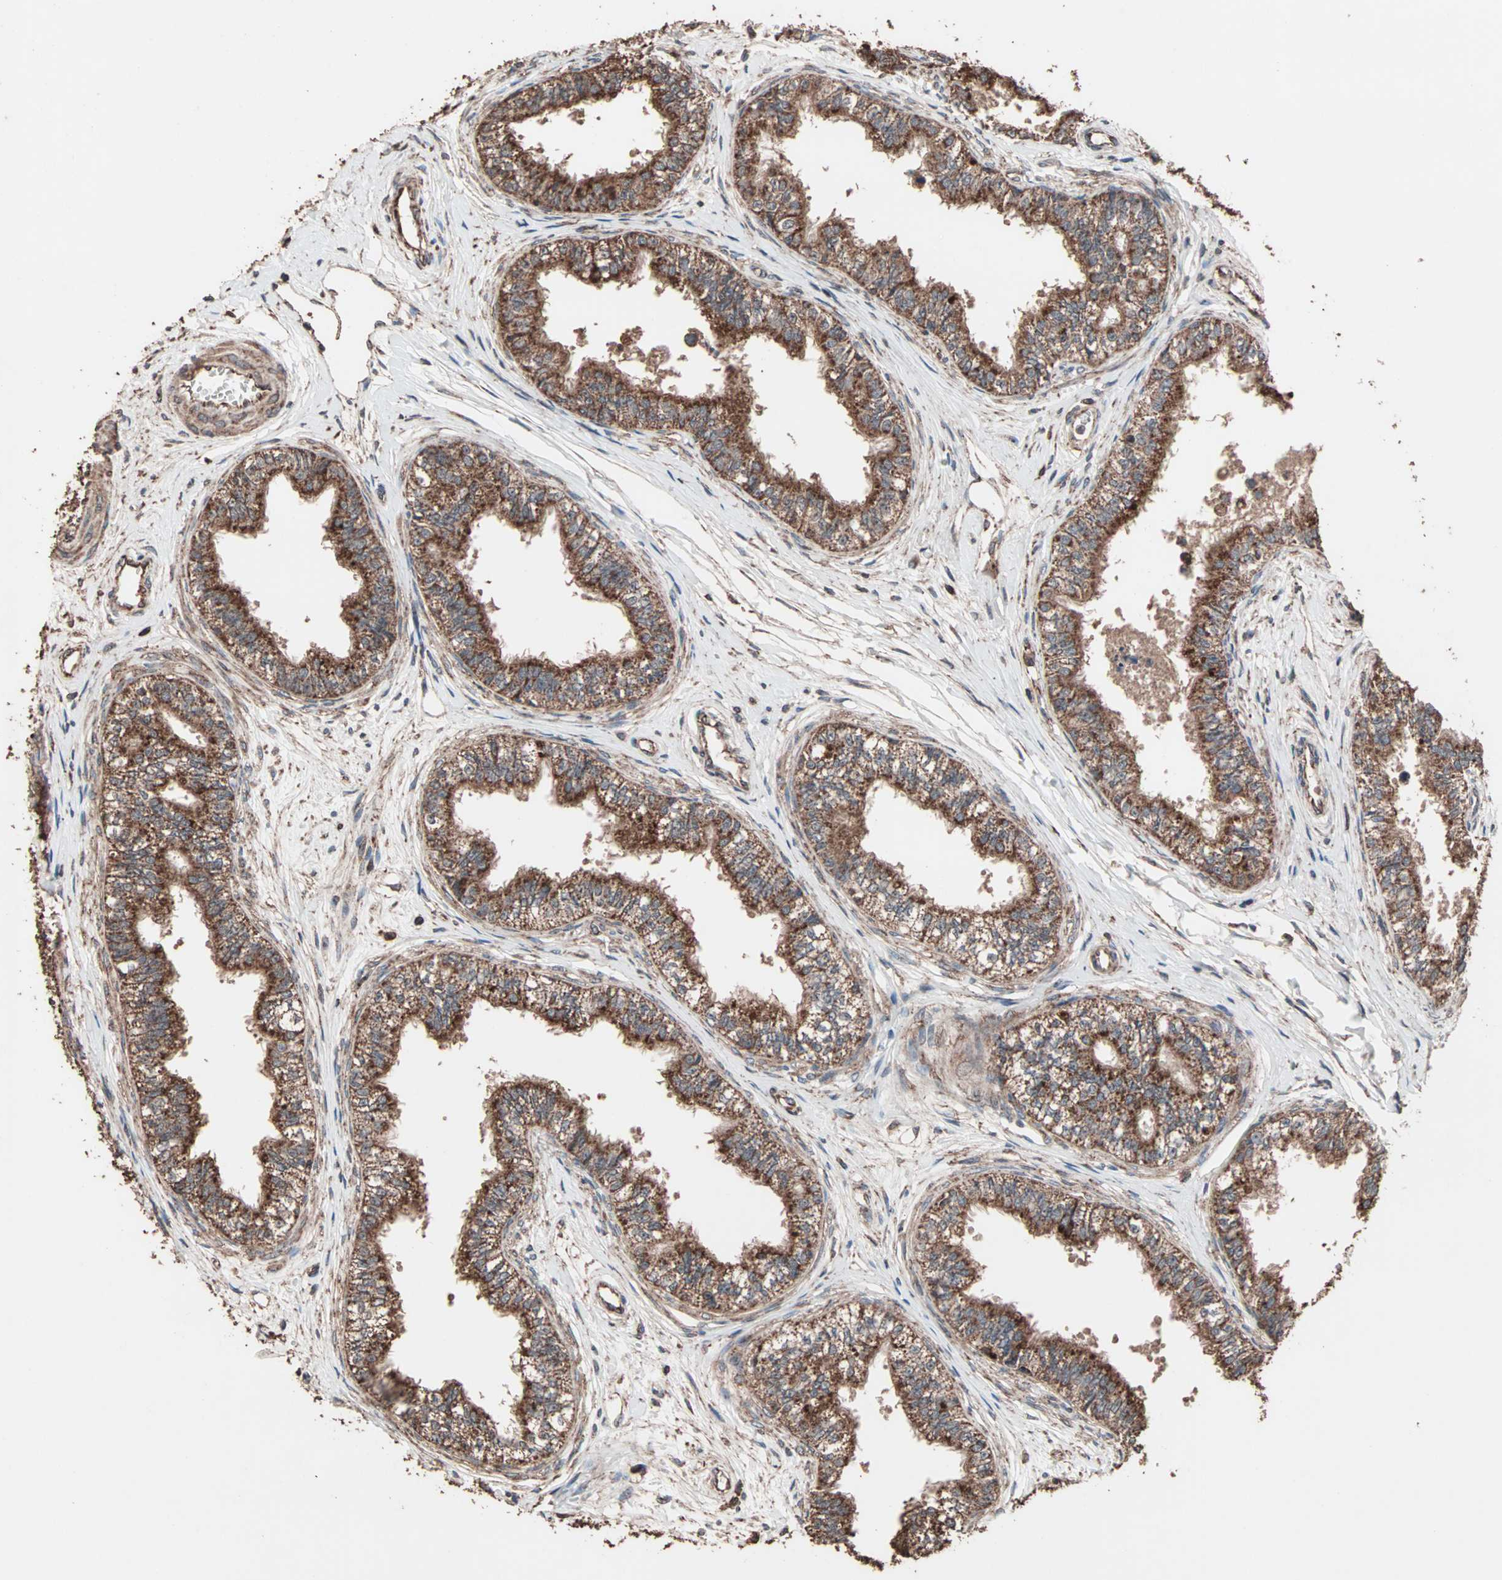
{"staining": {"intensity": "strong", "quantity": ">75%", "location": "cytoplasmic/membranous"}, "tissue": "epididymis", "cell_type": "Glandular cells", "image_type": "normal", "snomed": [{"axis": "morphology", "description": "Normal tissue, NOS"}, {"axis": "morphology", "description": "Adenocarcinoma, metastatic, NOS"}, {"axis": "topography", "description": "Testis"}, {"axis": "topography", "description": "Epididymis"}], "caption": "Strong cytoplasmic/membranous protein expression is present in approximately >75% of glandular cells in epididymis. (Brightfield microscopy of DAB IHC at high magnification).", "gene": "MRPL2", "patient": {"sex": "male", "age": 26}}